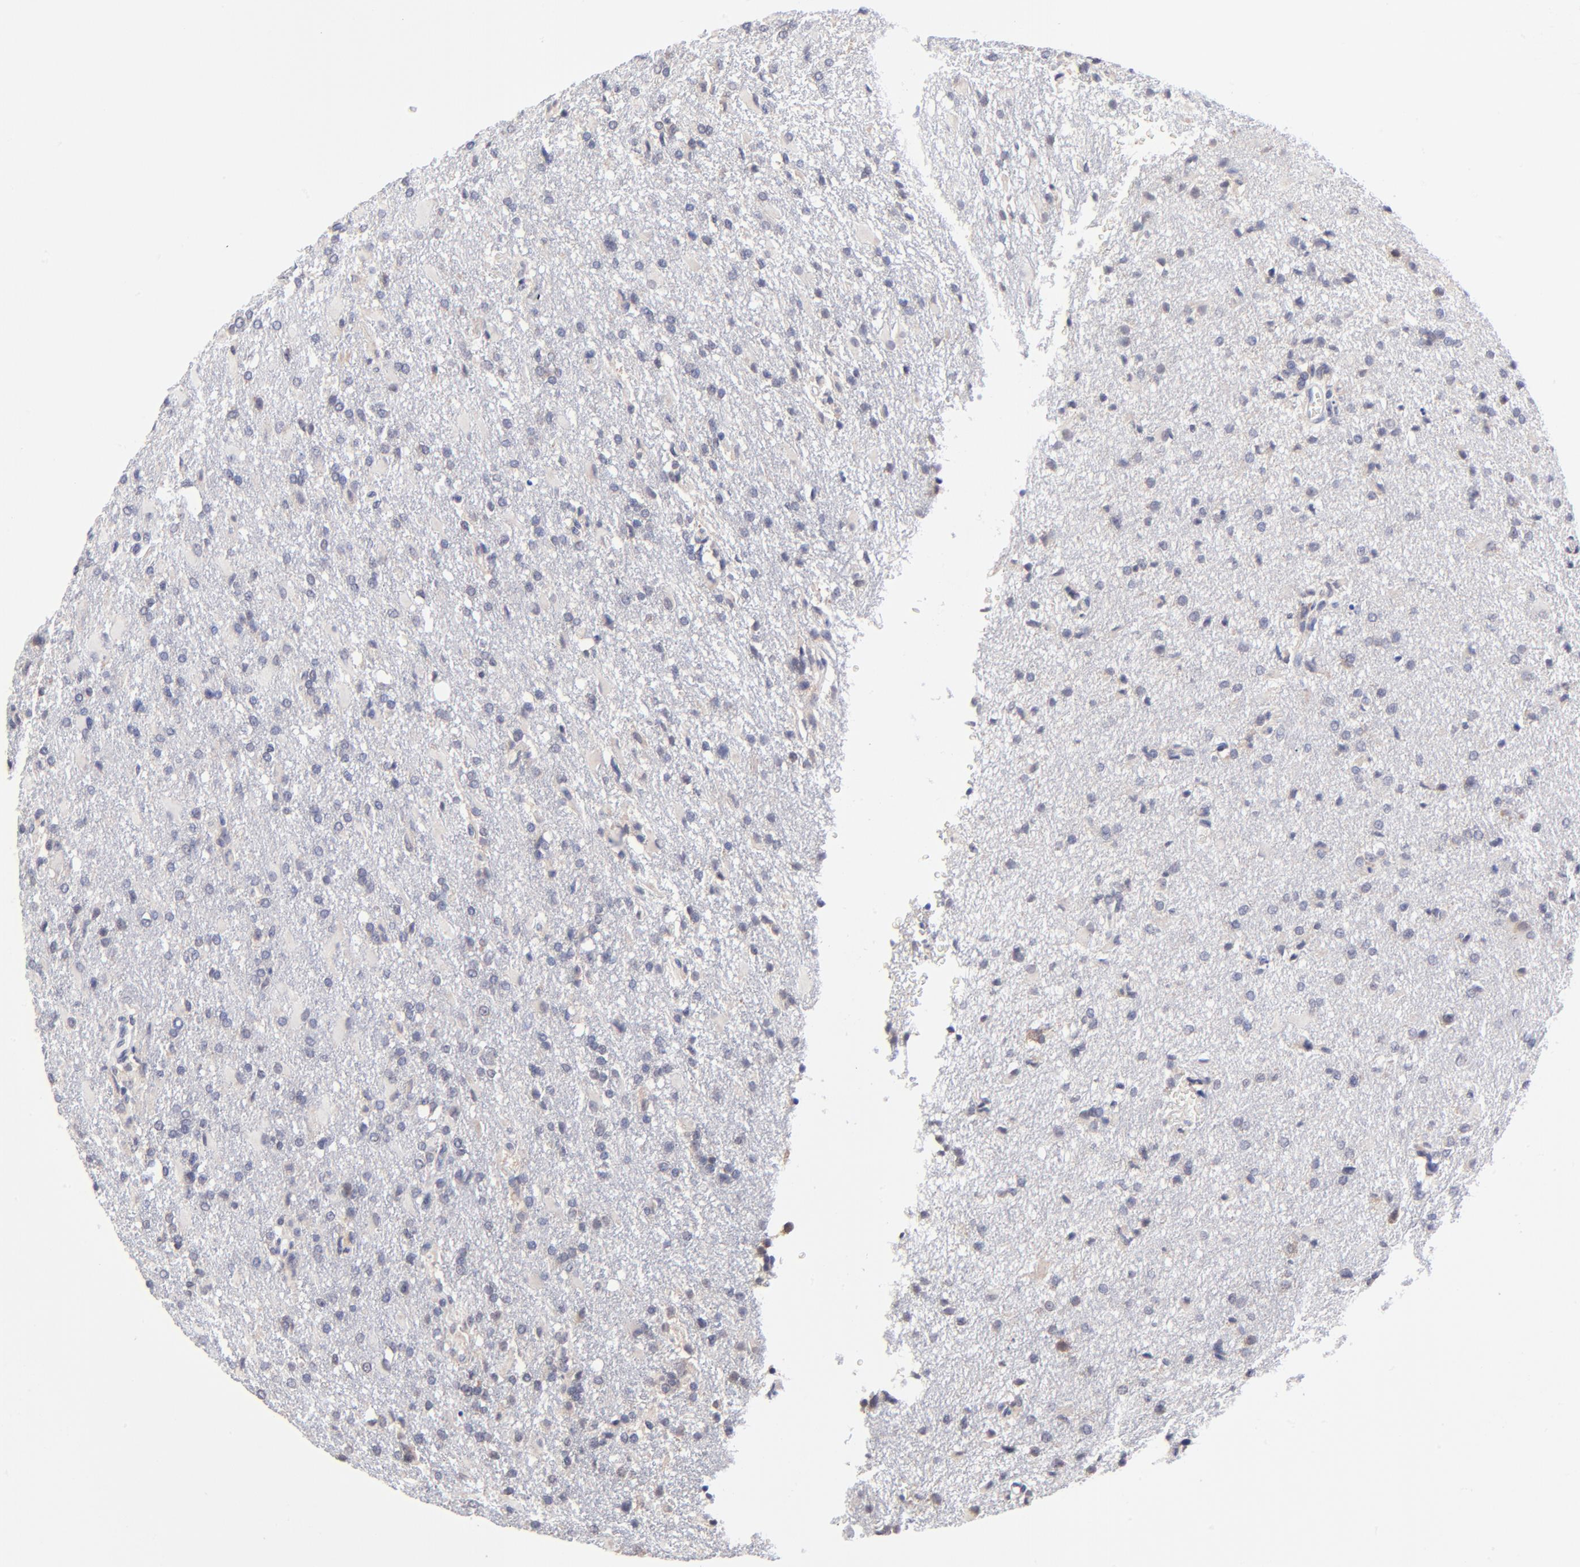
{"staining": {"intensity": "negative", "quantity": "none", "location": "none"}, "tissue": "glioma", "cell_type": "Tumor cells", "image_type": "cancer", "snomed": [{"axis": "morphology", "description": "Glioma, malignant, High grade"}, {"axis": "topography", "description": "Brain"}], "caption": "A photomicrograph of glioma stained for a protein displays no brown staining in tumor cells.", "gene": "FBXO8", "patient": {"sex": "male", "age": 68}}